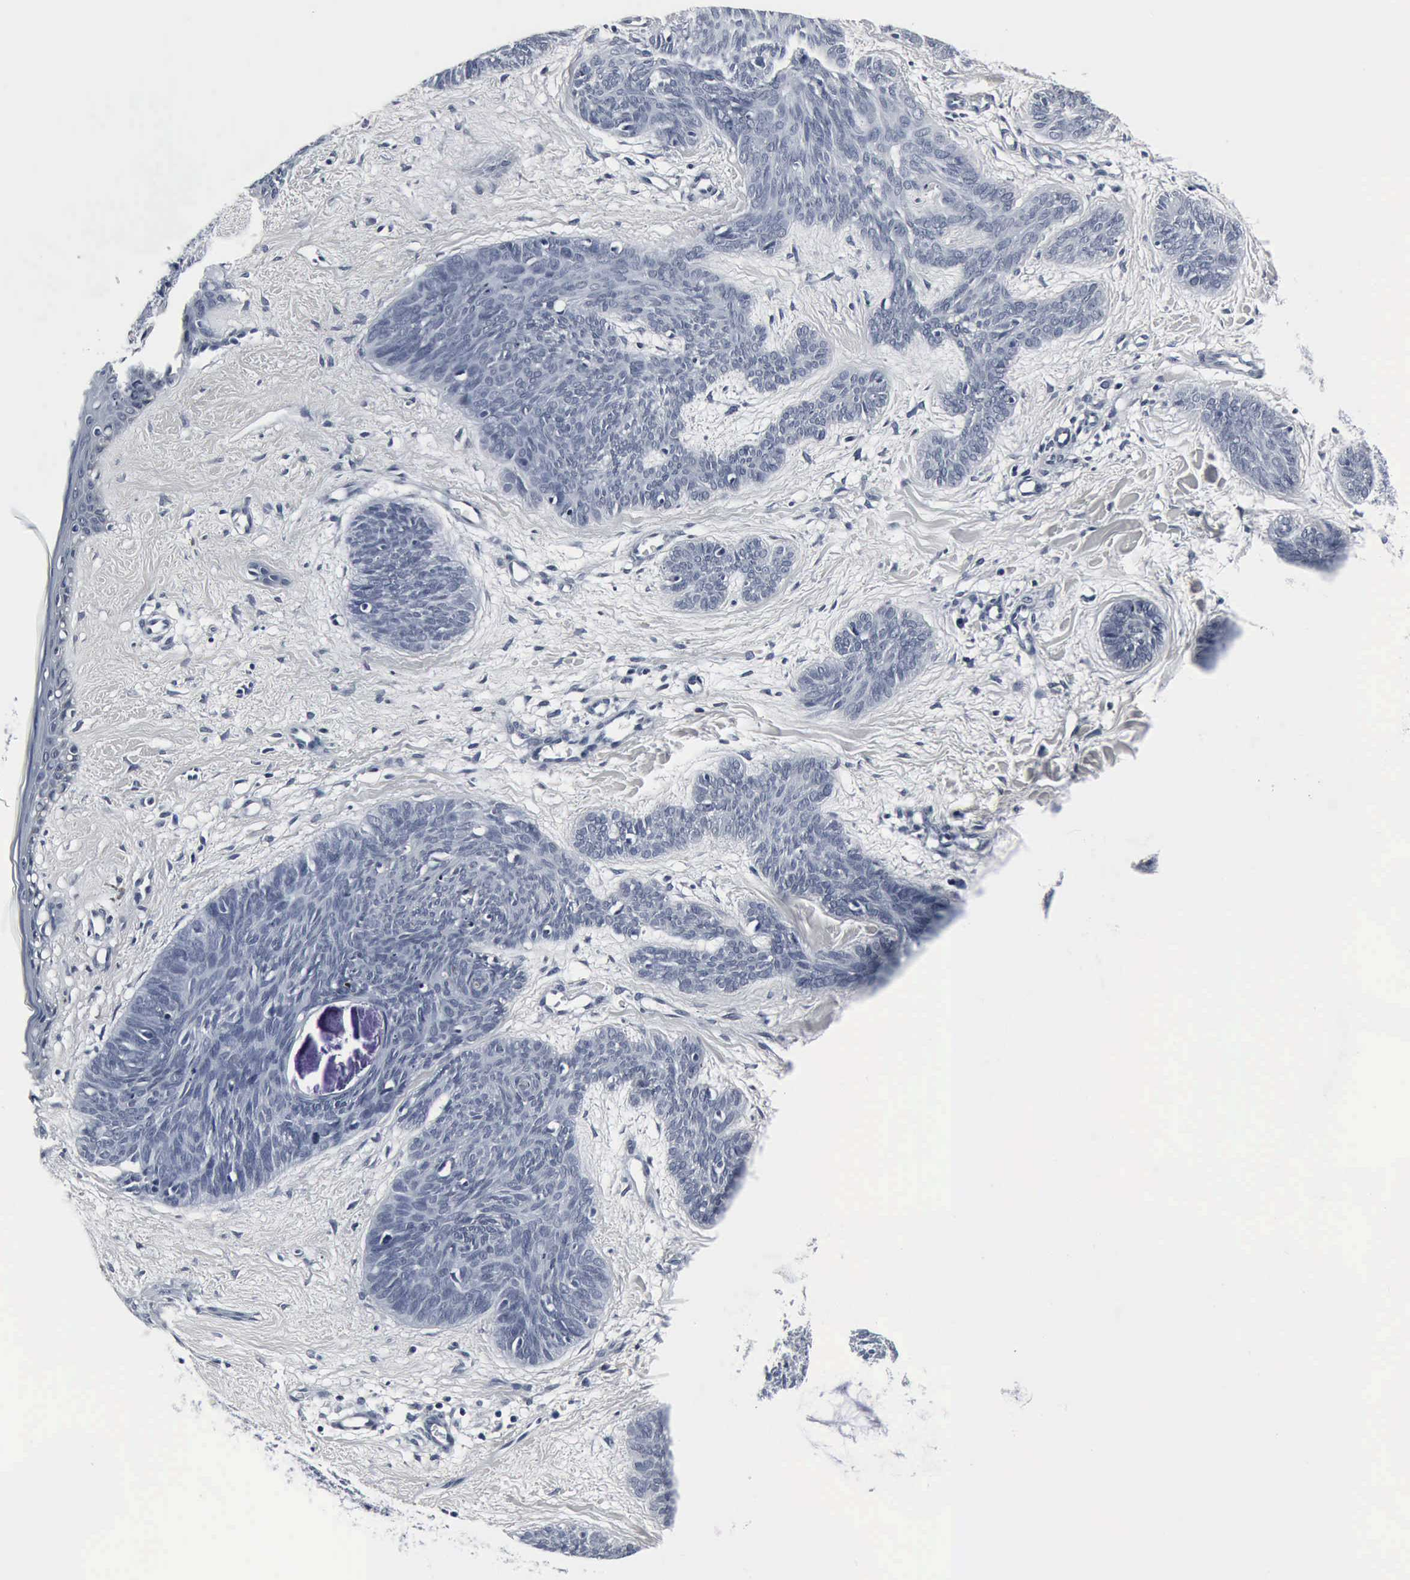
{"staining": {"intensity": "negative", "quantity": "none", "location": "none"}, "tissue": "skin cancer", "cell_type": "Tumor cells", "image_type": "cancer", "snomed": [{"axis": "morphology", "description": "Basal cell carcinoma"}, {"axis": "topography", "description": "Skin"}], "caption": "IHC of basal cell carcinoma (skin) reveals no staining in tumor cells.", "gene": "SNAP25", "patient": {"sex": "female", "age": 81}}